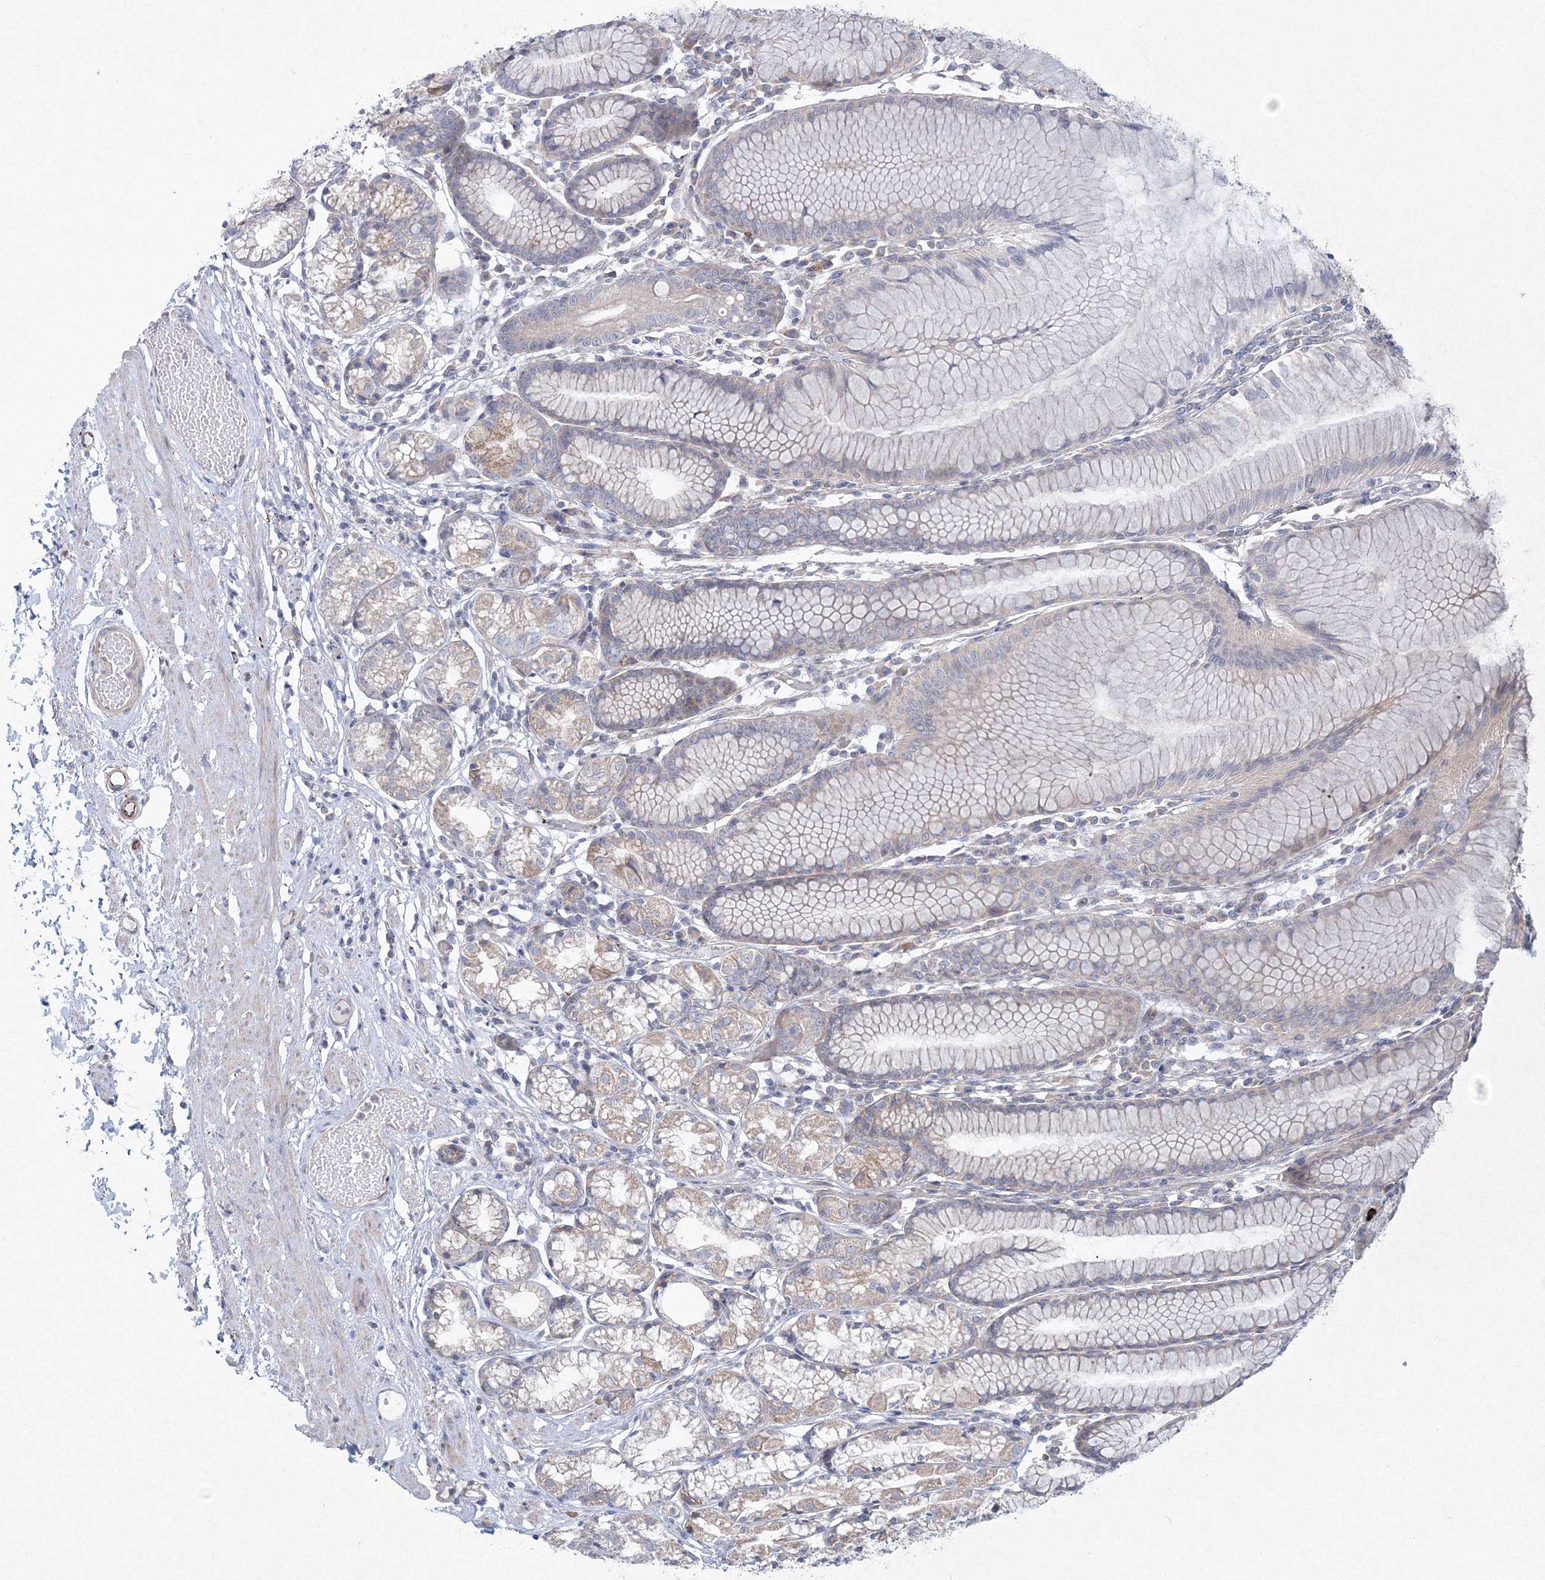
{"staining": {"intensity": "weak", "quantity": "<25%", "location": "cytoplasmic/membranous"}, "tissue": "stomach", "cell_type": "Glandular cells", "image_type": "normal", "snomed": [{"axis": "morphology", "description": "Normal tissue, NOS"}, {"axis": "topography", "description": "Stomach"}], "caption": "High magnification brightfield microscopy of unremarkable stomach stained with DAB (3,3'-diaminobenzidine) (brown) and counterstained with hematoxylin (blue): glandular cells show no significant staining.", "gene": "WDR49", "patient": {"sex": "female", "age": 57}}